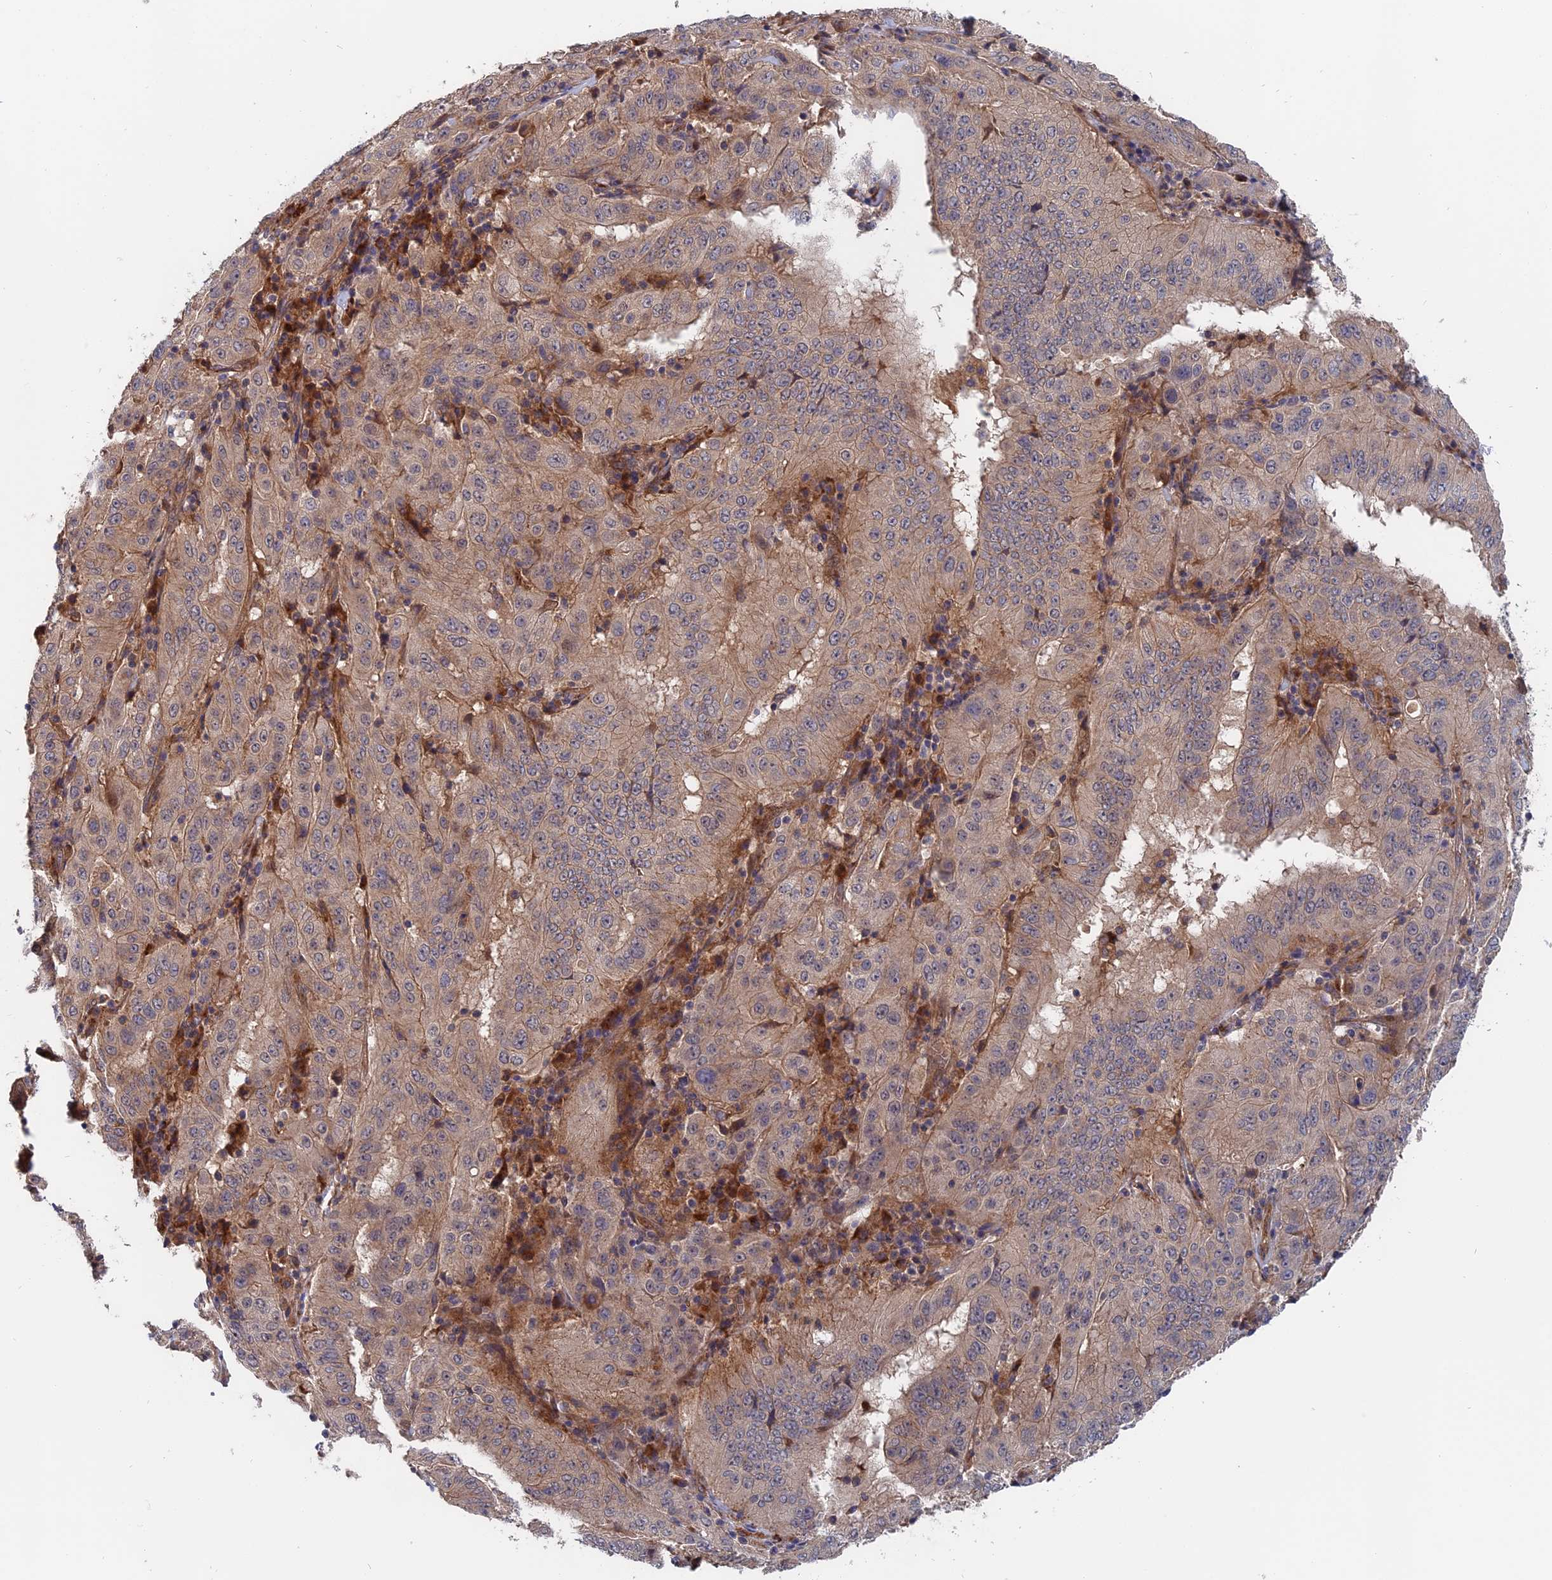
{"staining": {"intensity": "weak", "quantity": "25%-75%", "location": "cytoplasmic/membranous"}, "tissue": "pancreatic cancer", "cell_type": "Tumor cells", "image_type": "cancer", "snomed": [{"axis": "morphology", "description": "Adenocarcinoma, NOS"}, {"axis": "topography", "description": "Pancreas"}], "caption": "Immunohistochemistry (IHC) micrograph of neoplastic tissue: pancreatic adenocarcinoma stained using immunohistochemistry reveals low levels of weak protein expression localized specifically in the cytoplasmic/membranous of tumor cells, appearing as a cytoplasmic/membranous brown color.", "gene": "TRAPPC2L", "patient": {"sex": "male", "age": 63}}